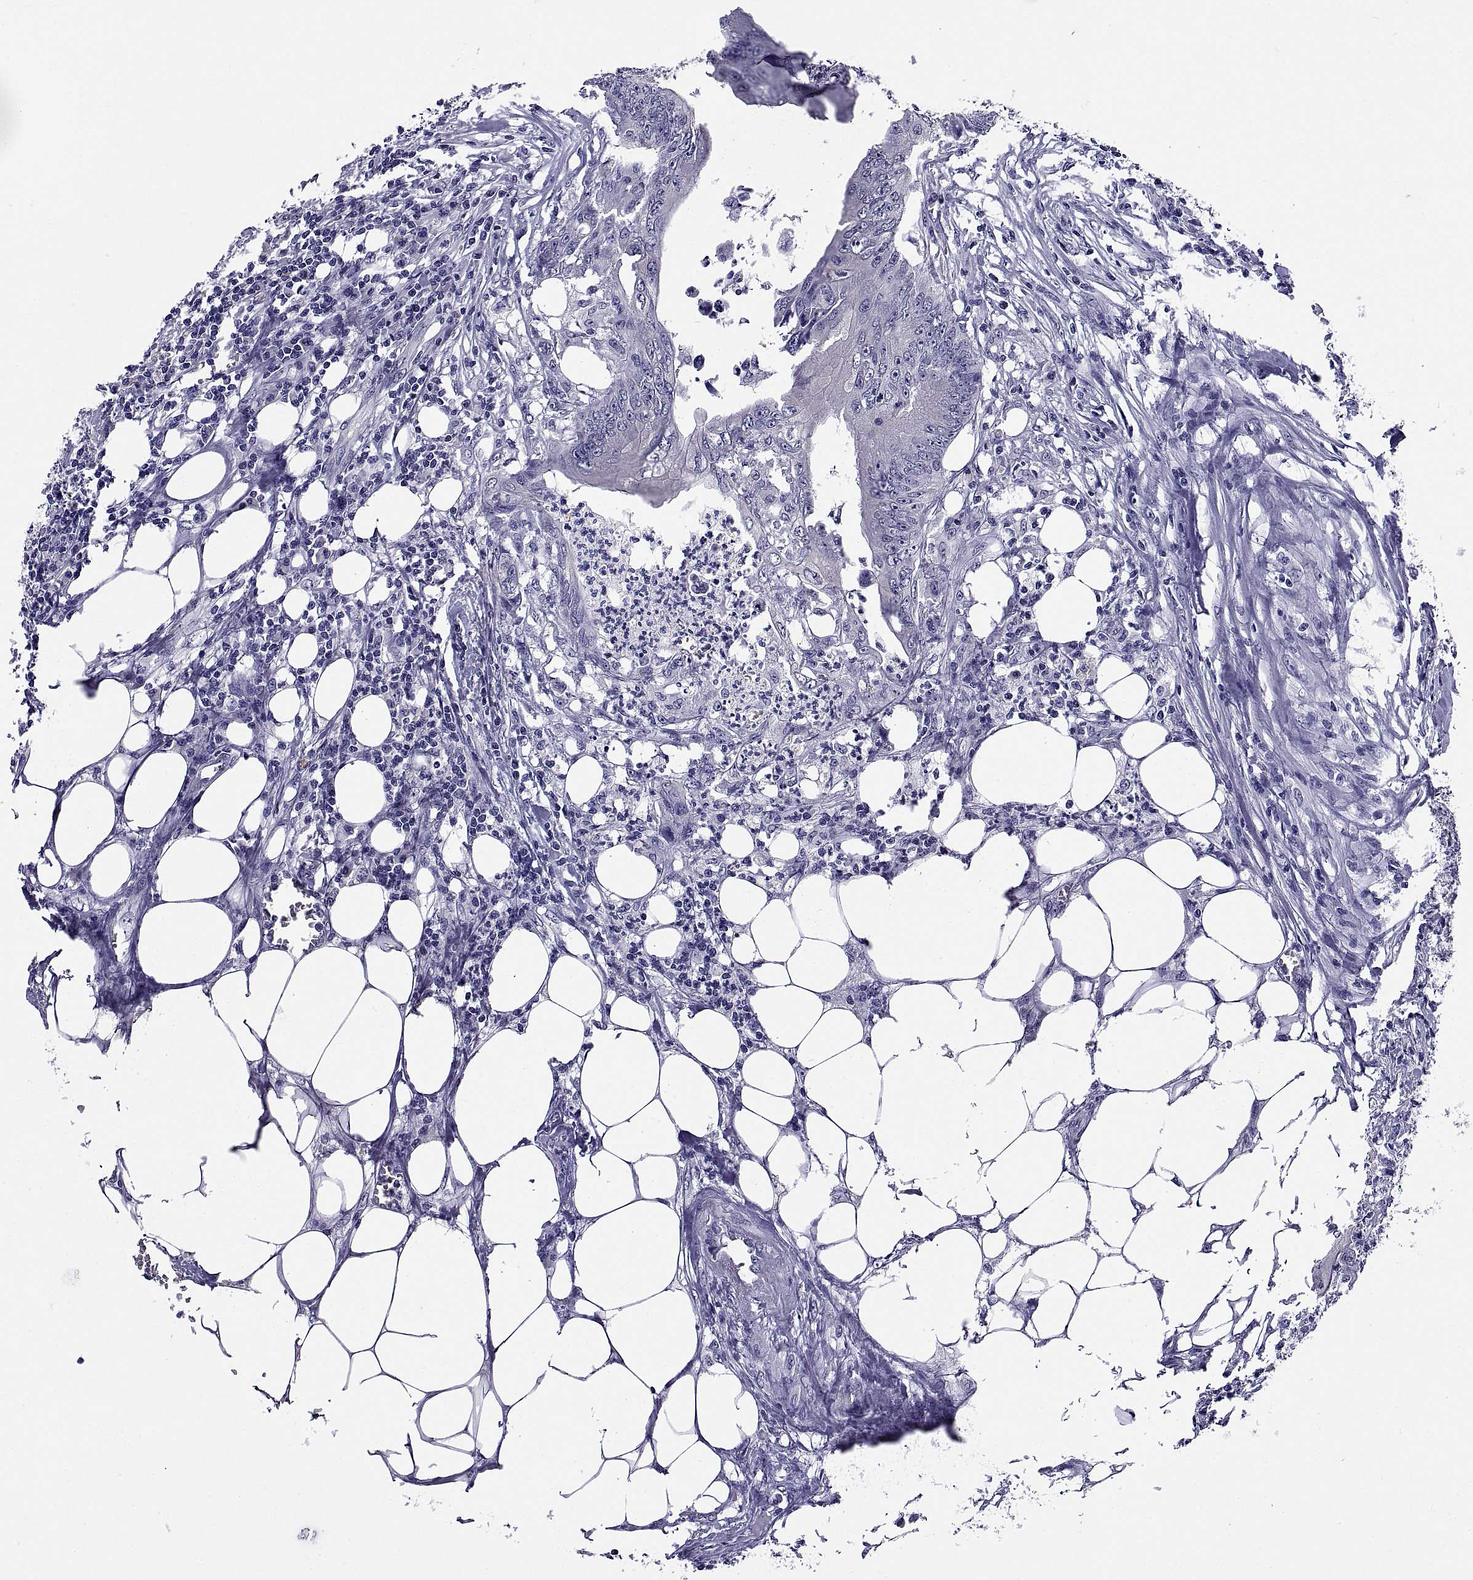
{"staining": {"intensity": "negative", "quantity": "none", "location": "none"}, "tissue": "colorectal cancer", "cell_type": "Tumor cells", "image_type": "cancer", "snomed": [{"axis": "morphology", "description": "Adenocarcinoma, NOS"}, {"axis": "topography", "description": "Colon"}], "caption": "Image shows no protein positivity in tumor cells of colorectal adenocarcinoma tissue.", "gene": "TGFBR3L", "patient": {"sex": "male", "age": 84}}